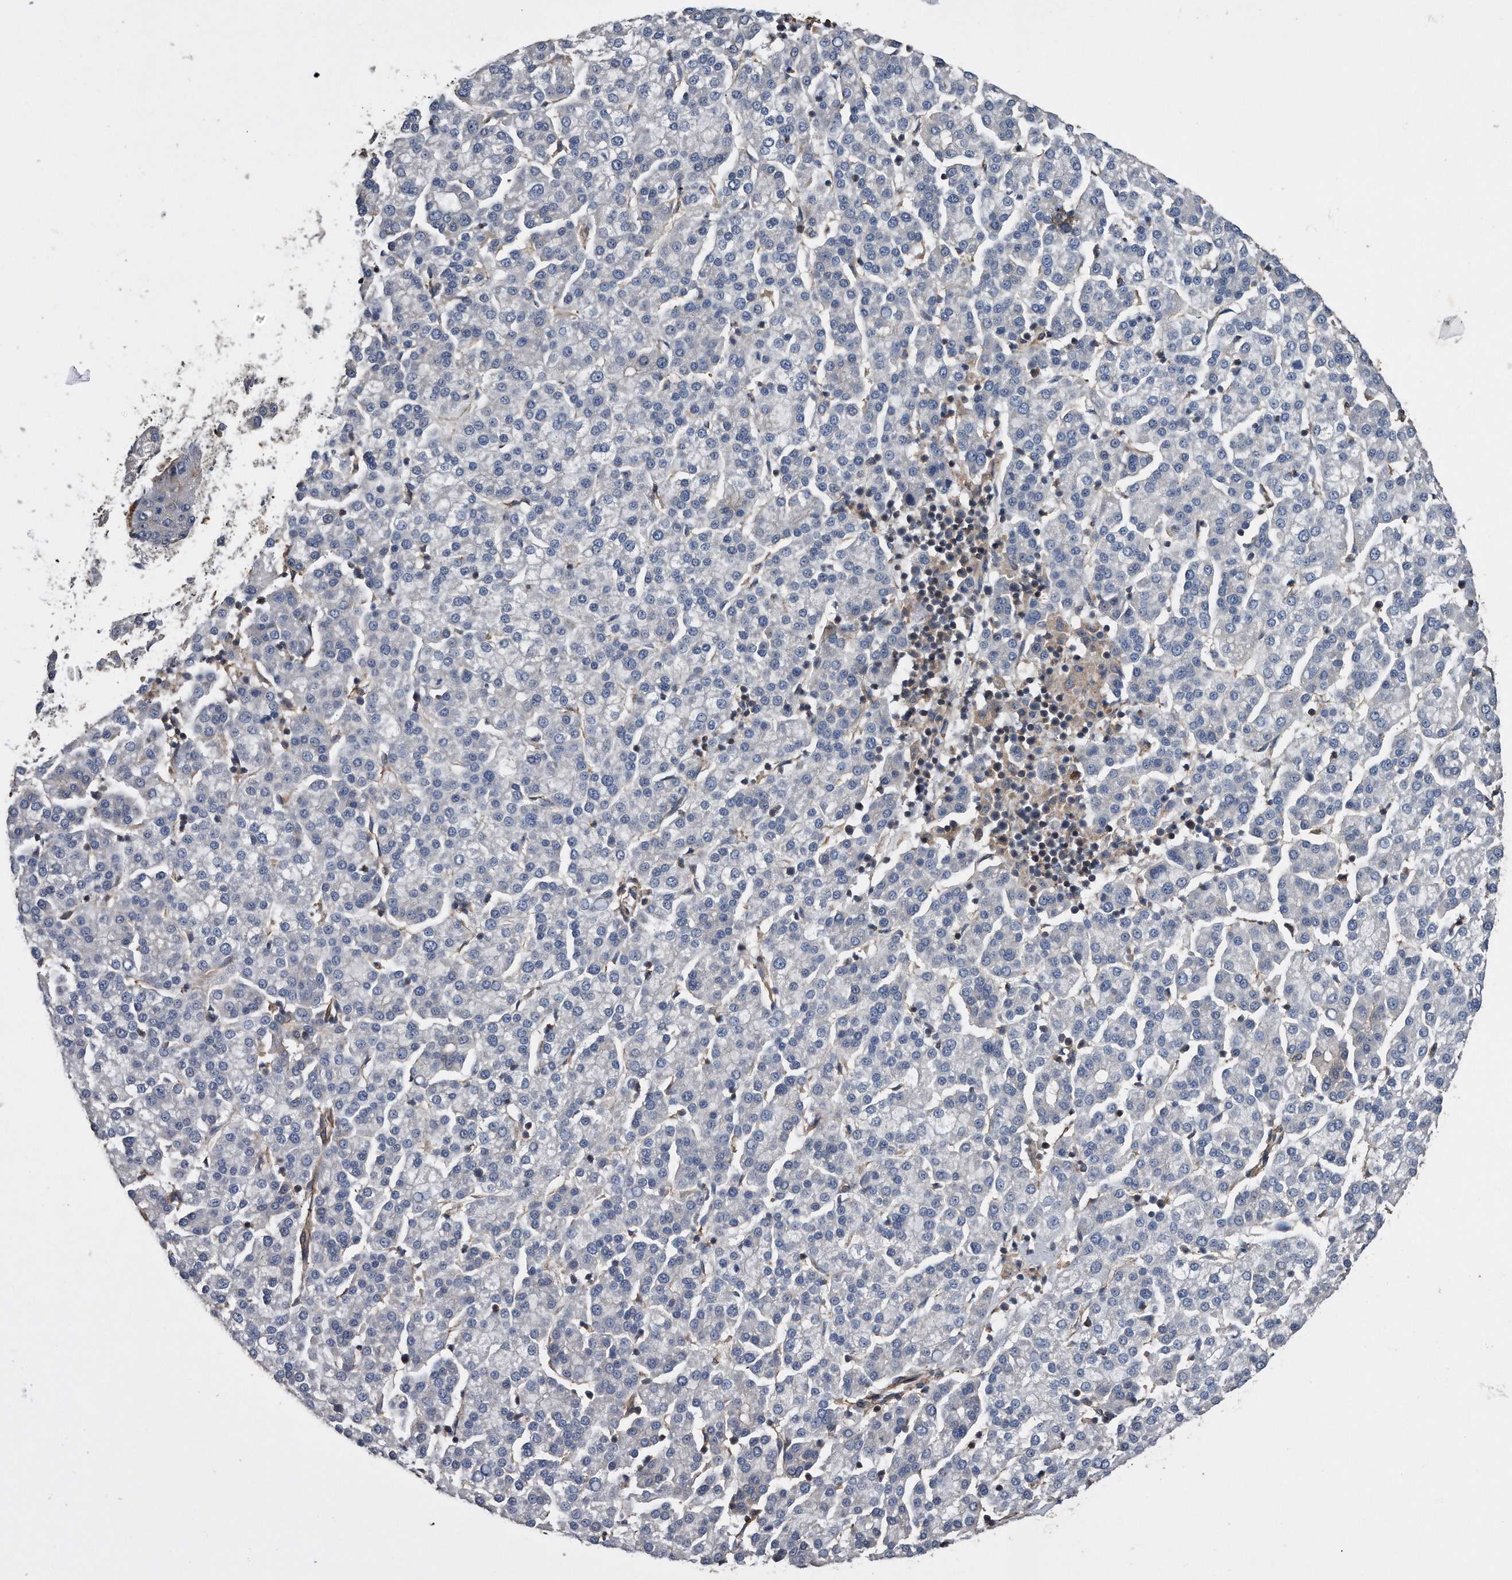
{"staining": {"intensity": "negative", "quantity": "none", "location": "none"}, "tissue": "liver cancer", "cell_type": "Tumor cells", "image_type": "cancer", "snomed": [{"axis": "morphology", "description": "Carcinoma, Hepatocellular, NOS"}, {"axis": "topography", "description": "Liver"}], "caption": "Histopathology image shows no significant protein positivity in tumor cells of liver cancer.", "gene": "KCND3", "patient": {"sex": "female", "age": 58}}